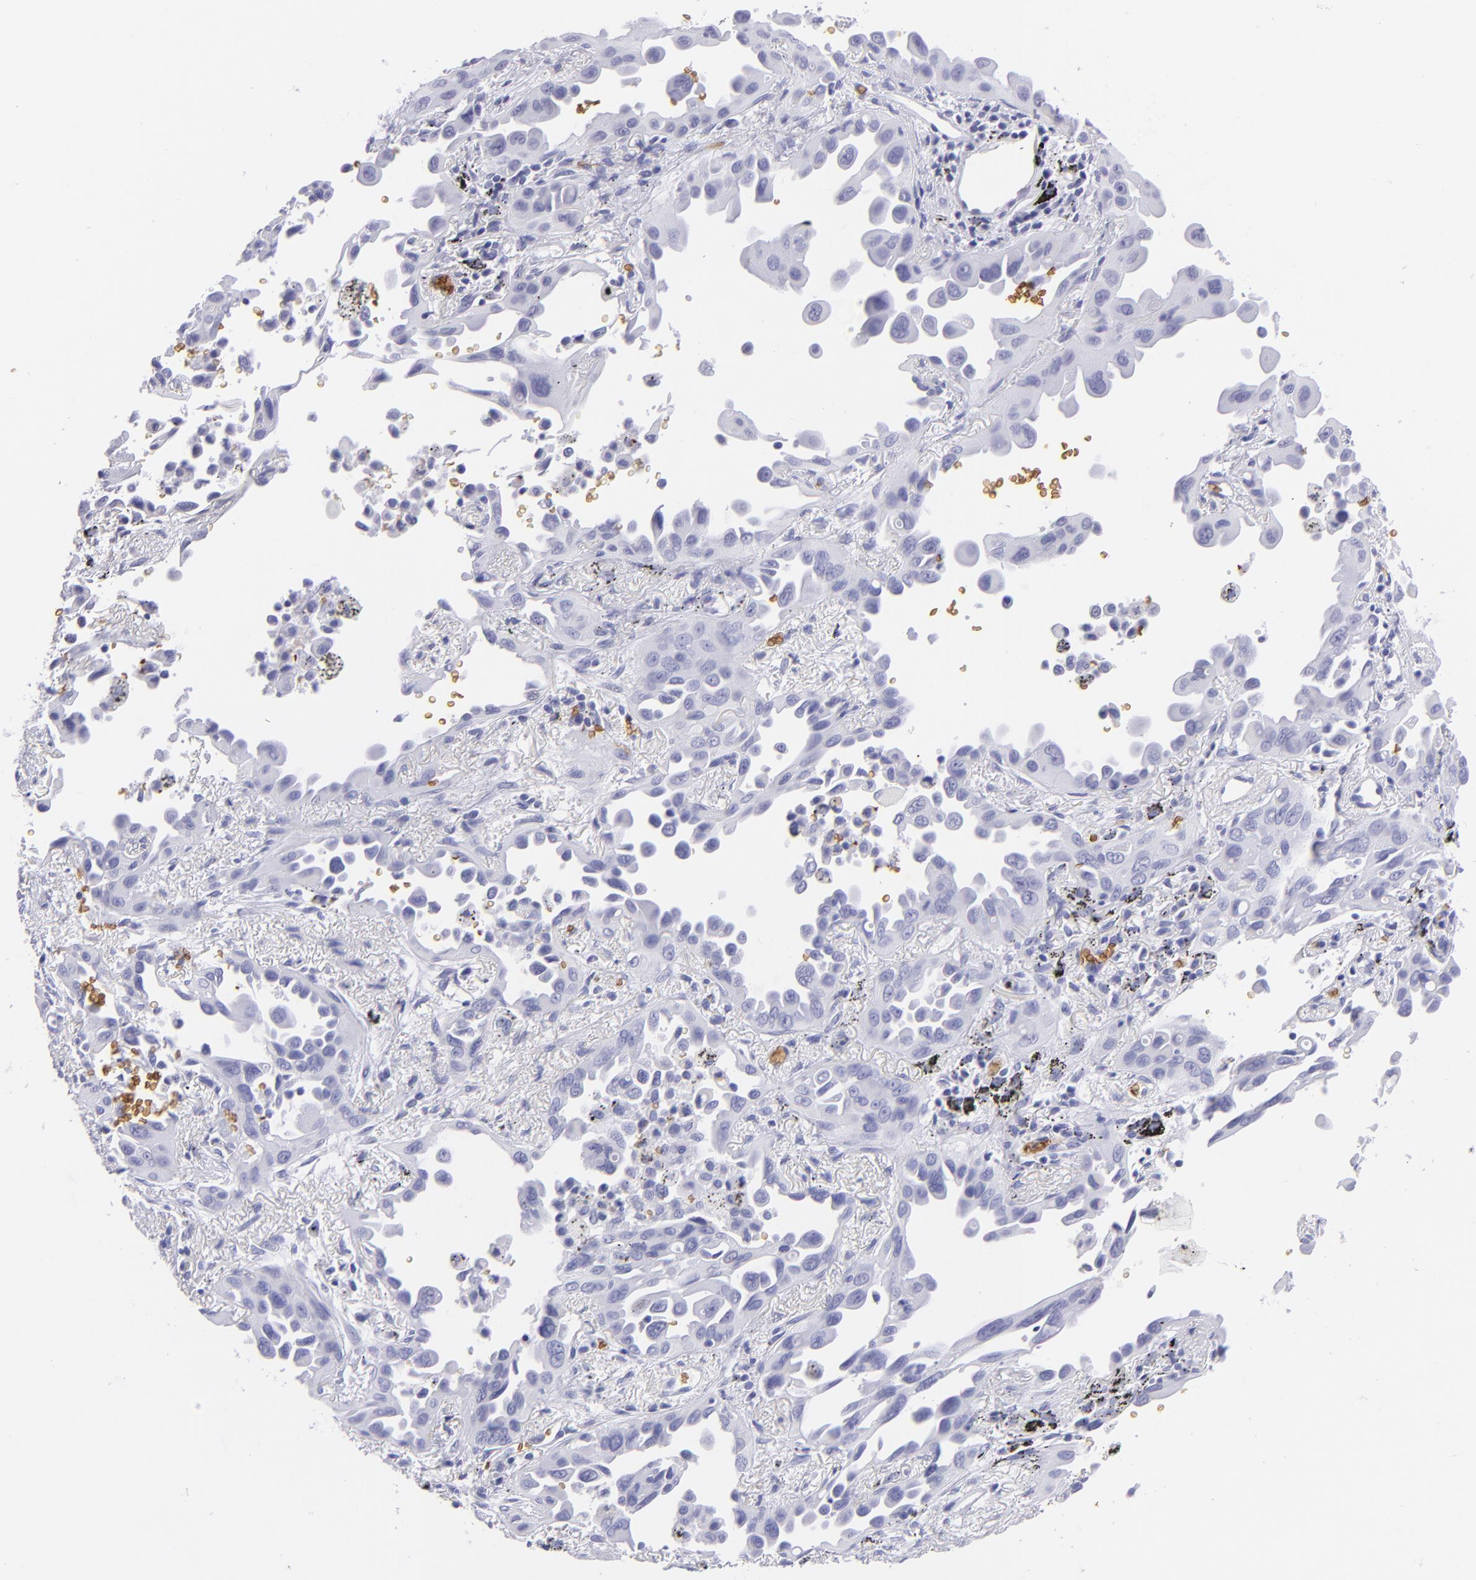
{"staining": {"intensity": "negative", "quantity": "none", "location": "none"}, "tissue": "lung cancer", "cell_type": "Tumor cells", "image_type": "cancer", "snomed": [{"axis": "morphology", "description": "Adenocarcinoma, NOS"}, {"axis": "topography", "description": "Lung"}], "caption": "A micrograph of human adenocarcinoma (lung) is negative for staining in tumor cells.", "gene": "GYPA", "patient": {"sex": "male", "age": 68}}